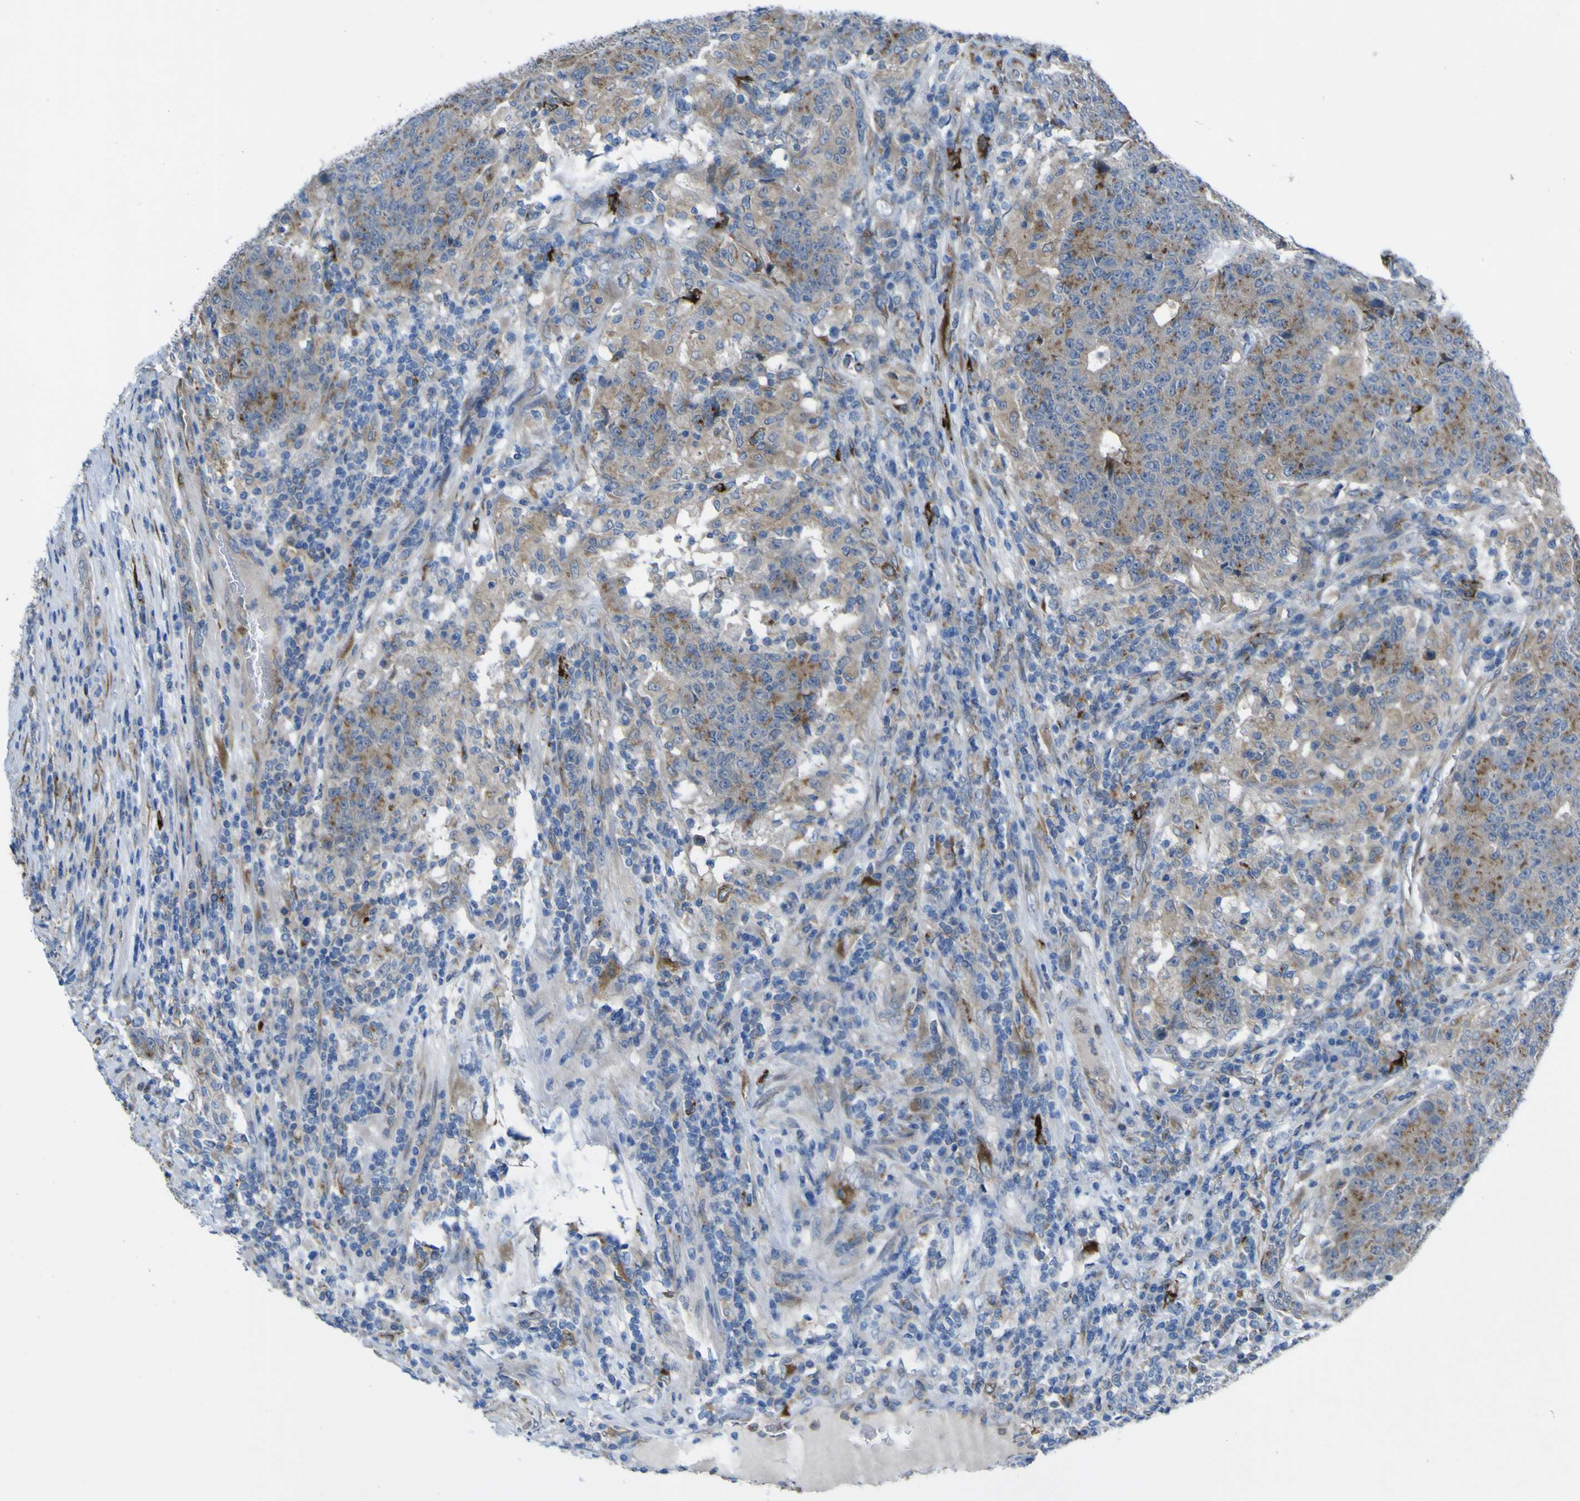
{"staining": {"intensity": "moderate", "quantity": ">75%", "location": "cytoplasmic/membranous"}, "tissue": "colorectal cancer", "cell_type": "Tumor cells", "image_type": "cancer", "snomed": [{"axis": "morphology", "description": "Normal tissue, NOS"}, {"axis": "morphology", "description": "Adenocarcinoma, NOS"}, {"axis": "topography", "description": "Colon"}], "caption": "This is an image of immunohistochemistry (IHC) staining of adenocarcinoma (colorectal), which shows moderate positivity in the cytoplasmic/membranous of tumor cells.", "gene": "CST3", "patient": {"sex": "female", "age": 75}}